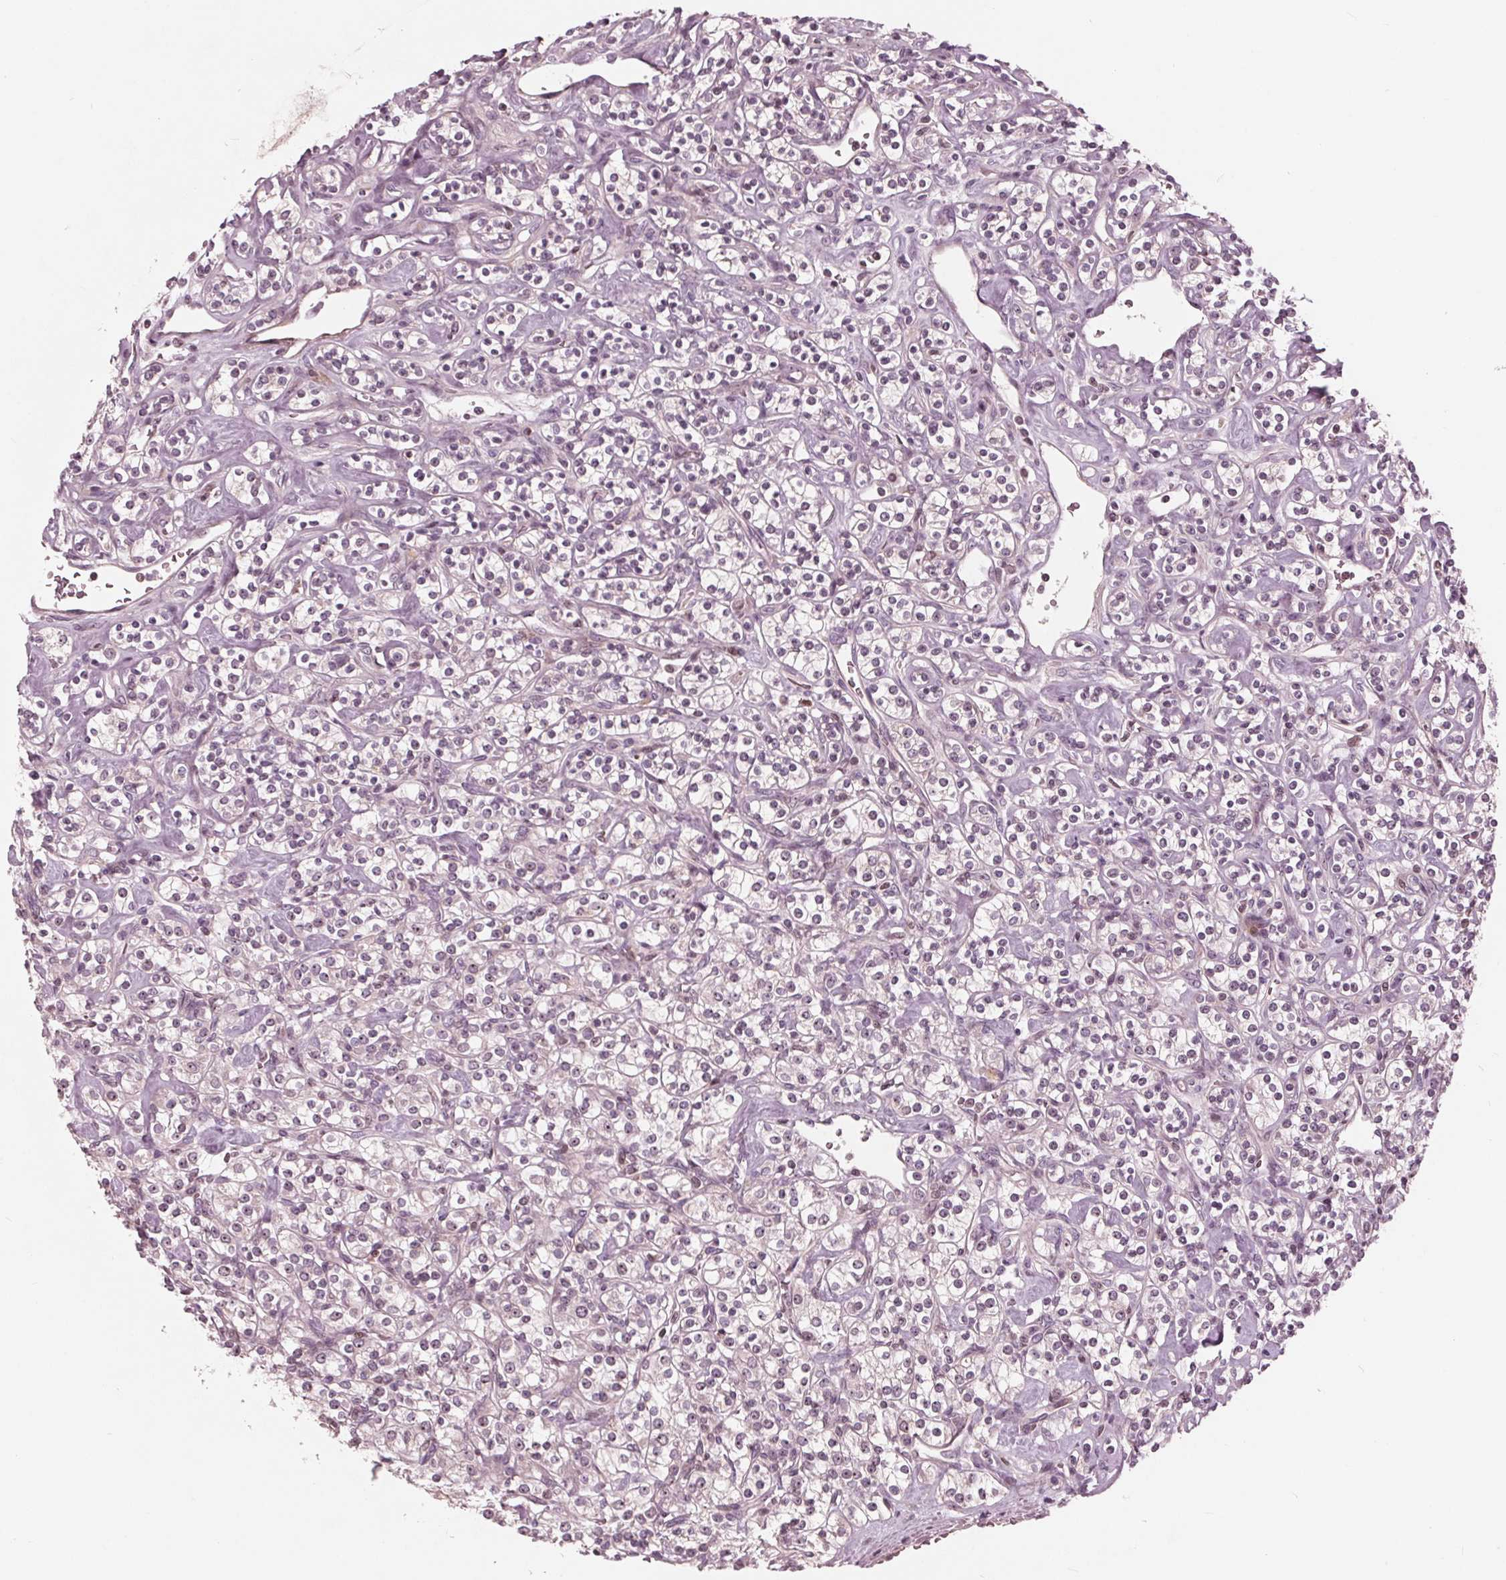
{"staining": {"intensity": "negative", "quantity": "none", "location": "none"}, "tissue": "renal cancer", "cell_type": "Tumor cells", "image_type": "cancer", "snomed": [{"axis": "morphology", "description": "Adenocarcinoma, NOS"}, {"axis": "topography", "description": "Kidney"}], "caption": "Protein analysis of renal cancer displays no significant positivity in tumor cells.", "gene": "NUP210", "patient": {"sex": "male", "age": 77}}